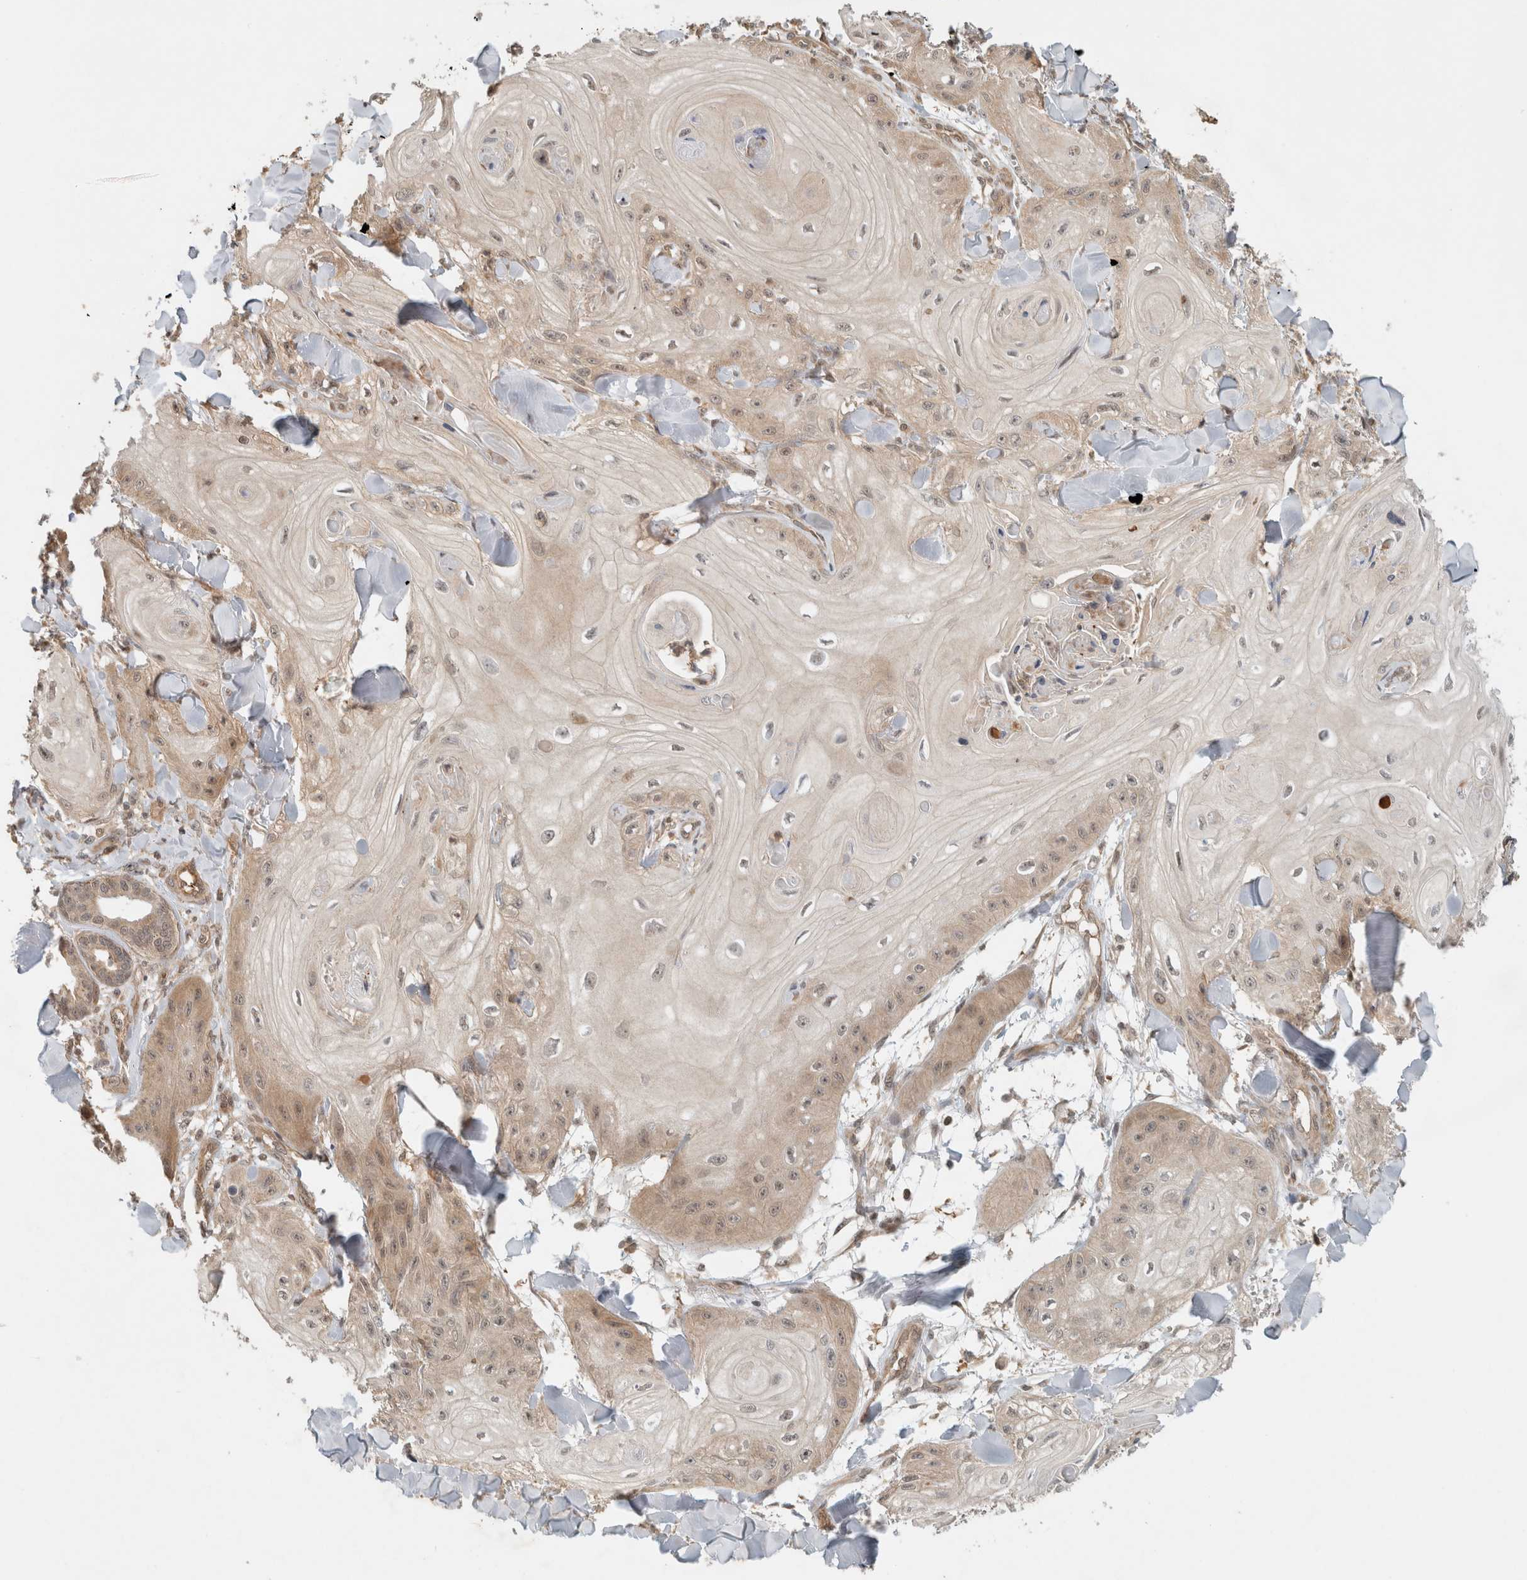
{"staining": {"intensity": "weak", "quantity": ">75%", "location": "cytoplasmic/membranous,nuclear"}, "tissue": "skin cancer", "cell_type": "Tumor cells", "image_type": "cancer", "snomed": [{"axis": "morphology", "description": "Squamous cell carcinoma, NOS"}, {"axis": "topography", "description": "Skin"}], "caption": "A histopathology image showing weak cytoplasmic/membranous and nuclear expression in approximately >75% of tumor cells in skin cancer, as visualized by brown immunohistochemical staining.", "gene": "CAAP1", "patient": {"sex": "male", "age": 74}}